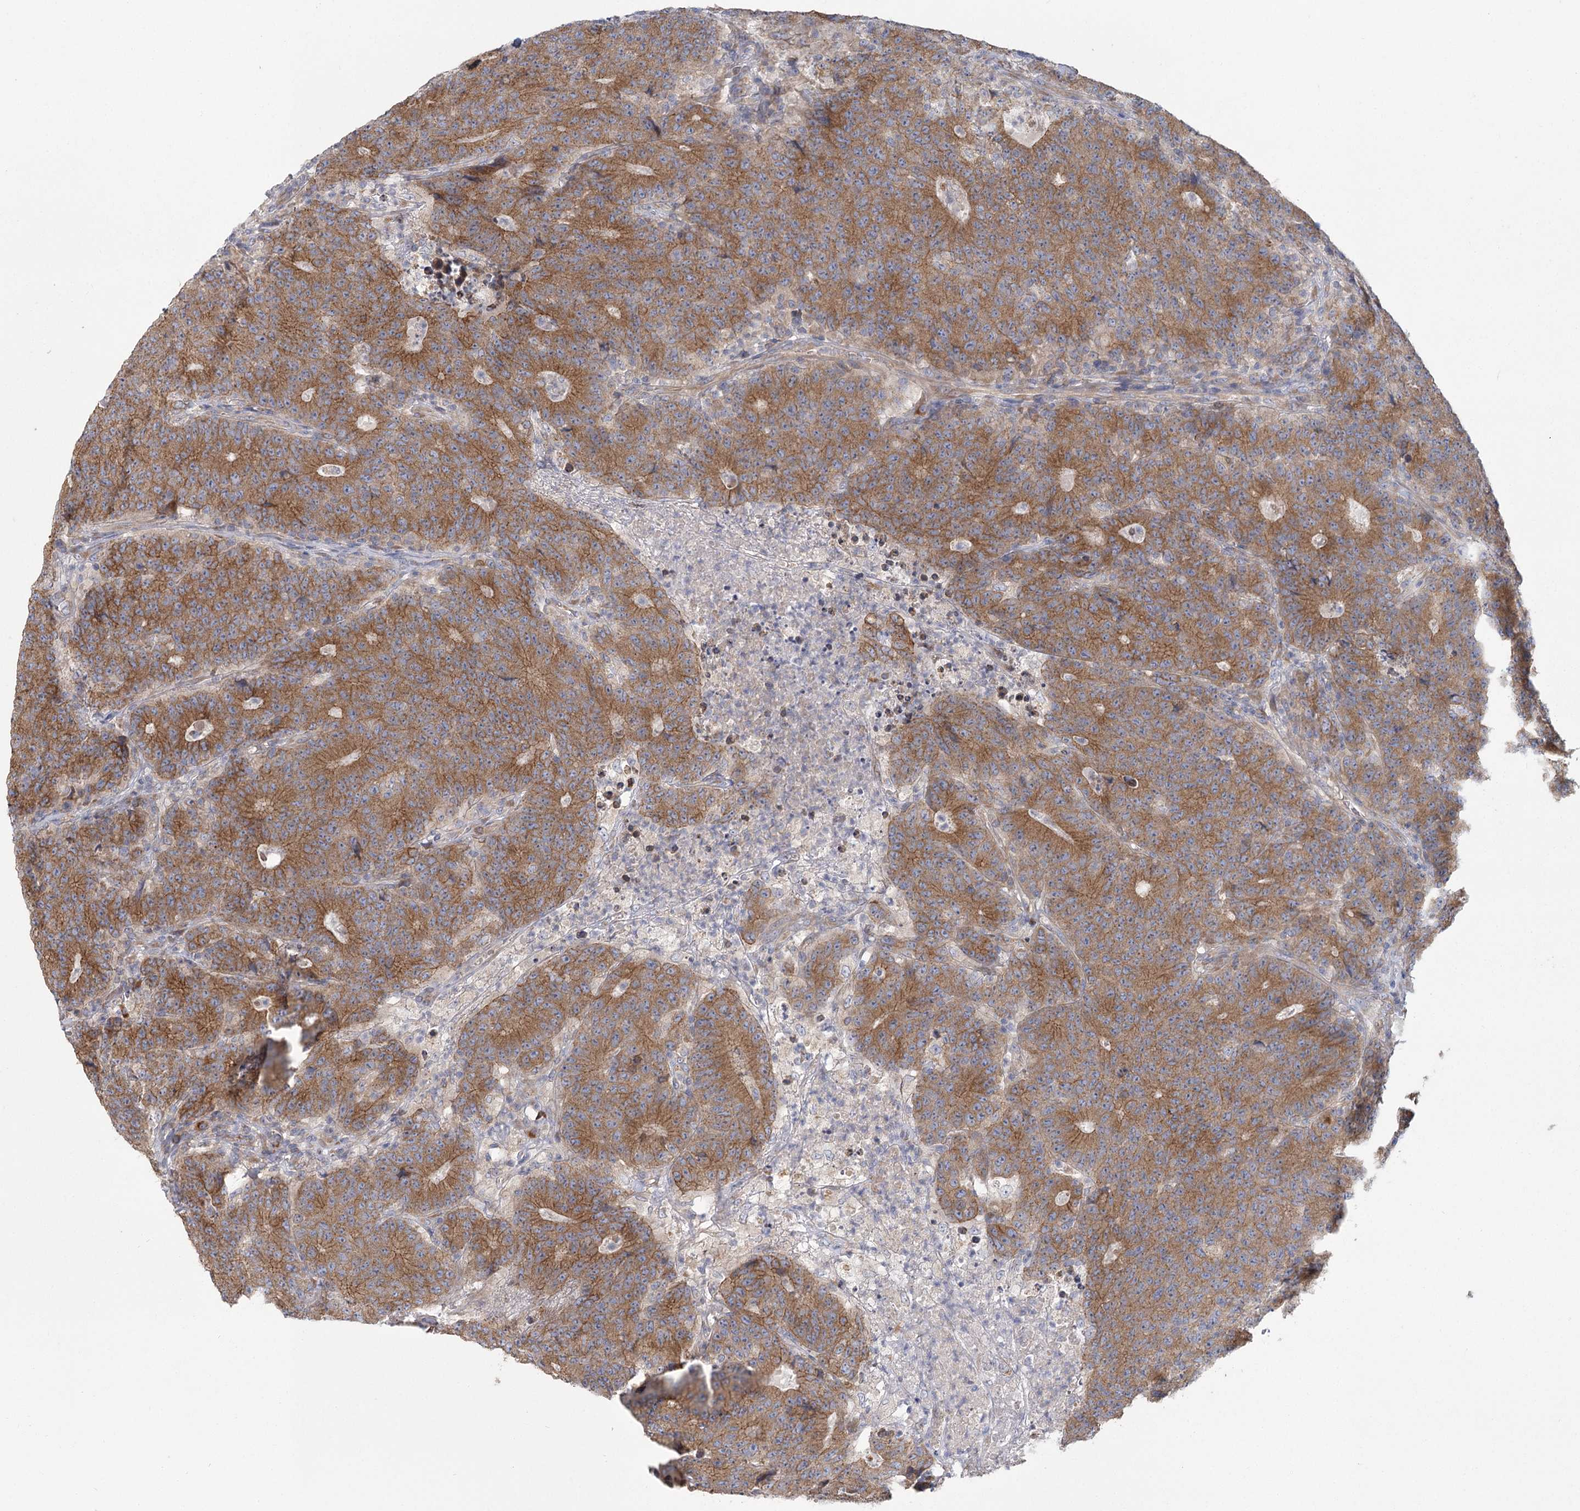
{"staining": {"intensity": "moderate", "quantity": ">75%", "location": "cytoplasmic/membranous"}, "tissue": "colorectal cancer", "cell_type": "Tumor cells", "image_type": "cancer", "snomed": [{"axis": "morphology", "description": "Adenocarcinoma, NOS"}, {"axis": "topography", "description": "Colon"}], "caption": "Immunohistochemistry photomicrograph of human colorectal adenocarcinoma stained for a protein (brown), which displays medium levels of moderate cytoplasmic/membranous staining in about >75% of tumor cells.", "gene": "CNTLN", "patient": {"sex": "female", "age": 75}}